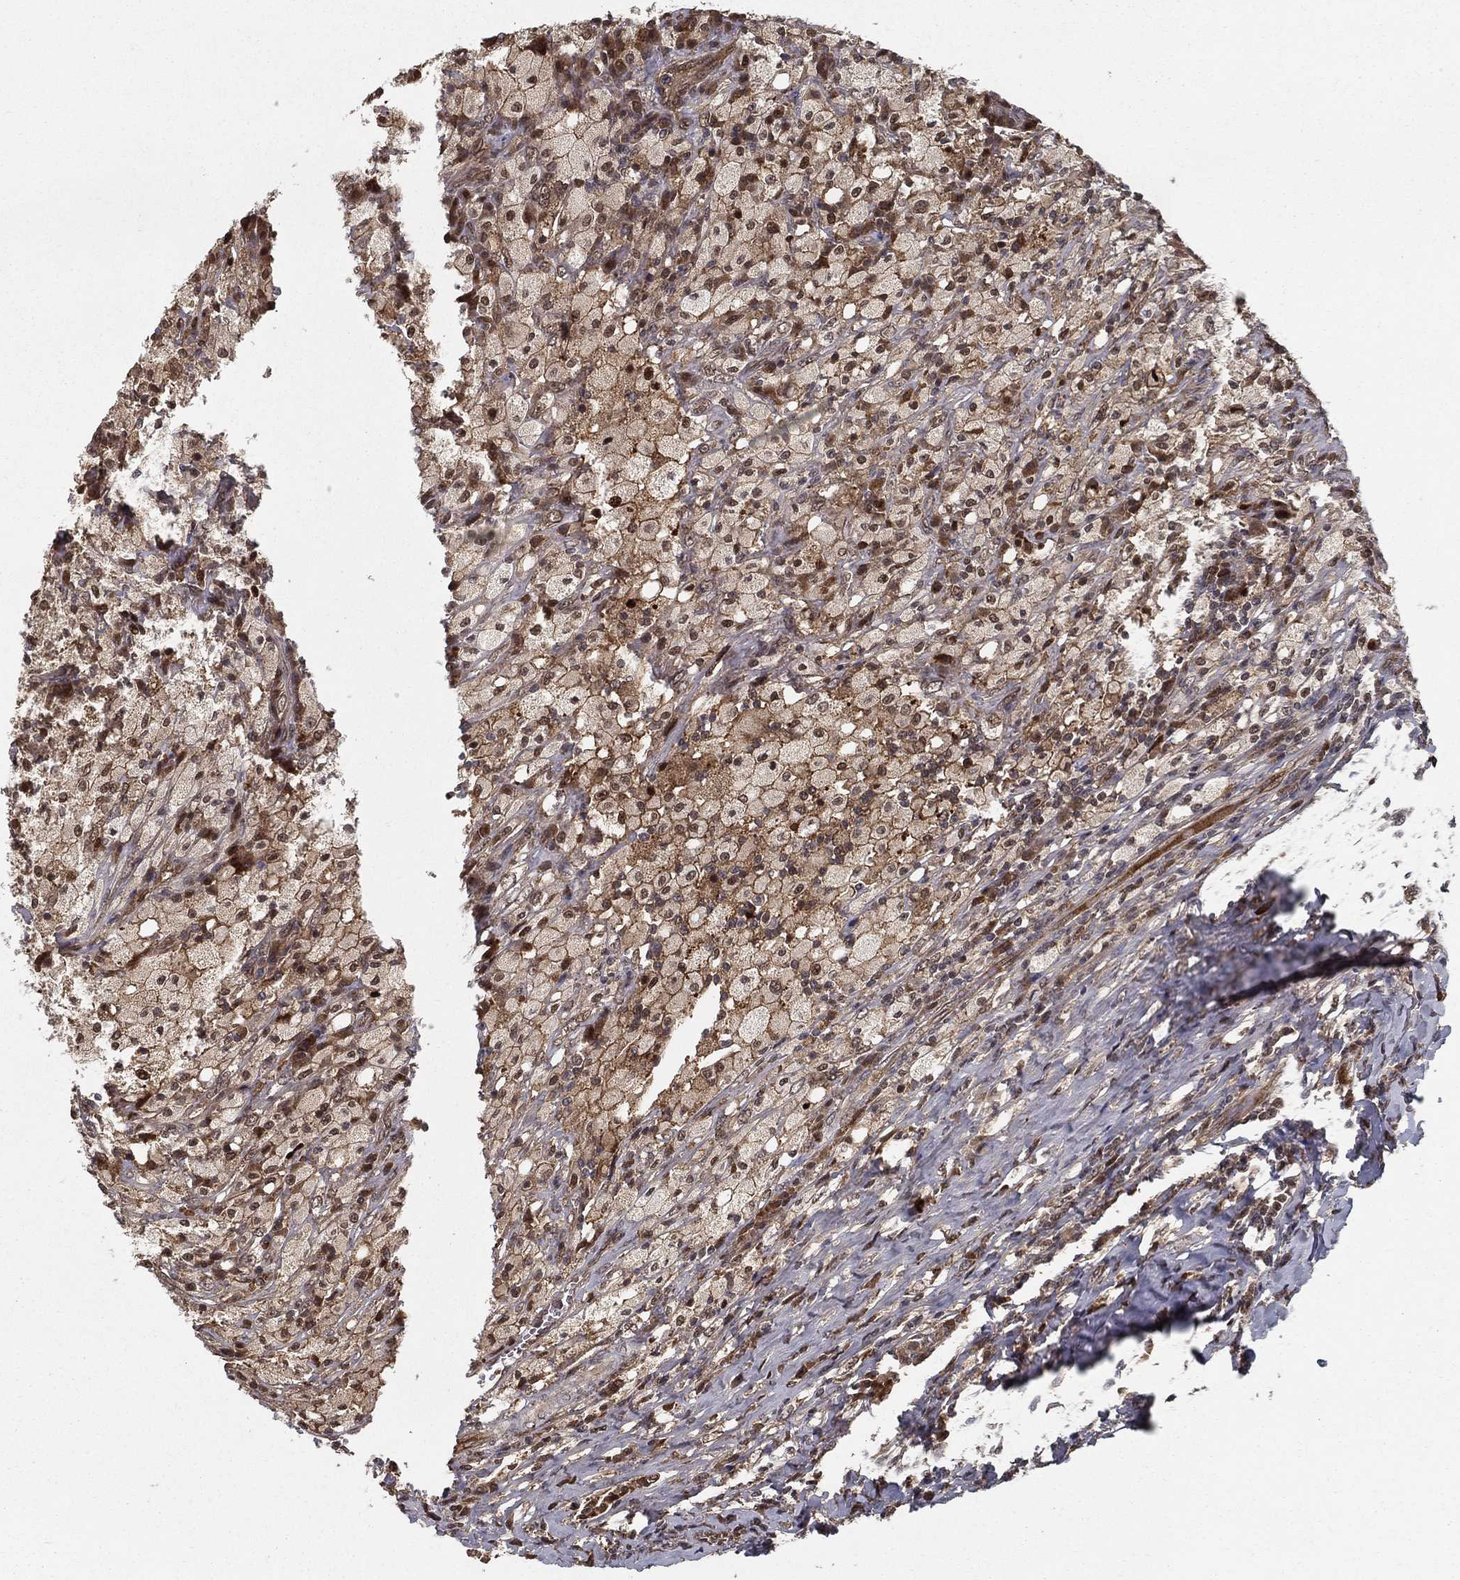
{"staining": {"intensity": "strong", "quantity": "25%-75%", "location": "cytoplasmic/membranous"}, "tissue": "testis cancer", "cell_type": "Tumor cells", "image_type": "cancer", "snomed": [{"axis": "morphology", "description": "Necrosis, NOS"}, {"axis": "morphology", "description": "Carcinoma, Embryonal, NOS"}, {"axis": "topography", "description": "Testis"}], "caption": "Protein staining displays strong cytoplasmic/membranous staining in approximately 25%-75% of tumor cells in embryonal carcinoma (testis).", "gene": "SLC6A6", "patient": {"sex": "male", "age": 19}}